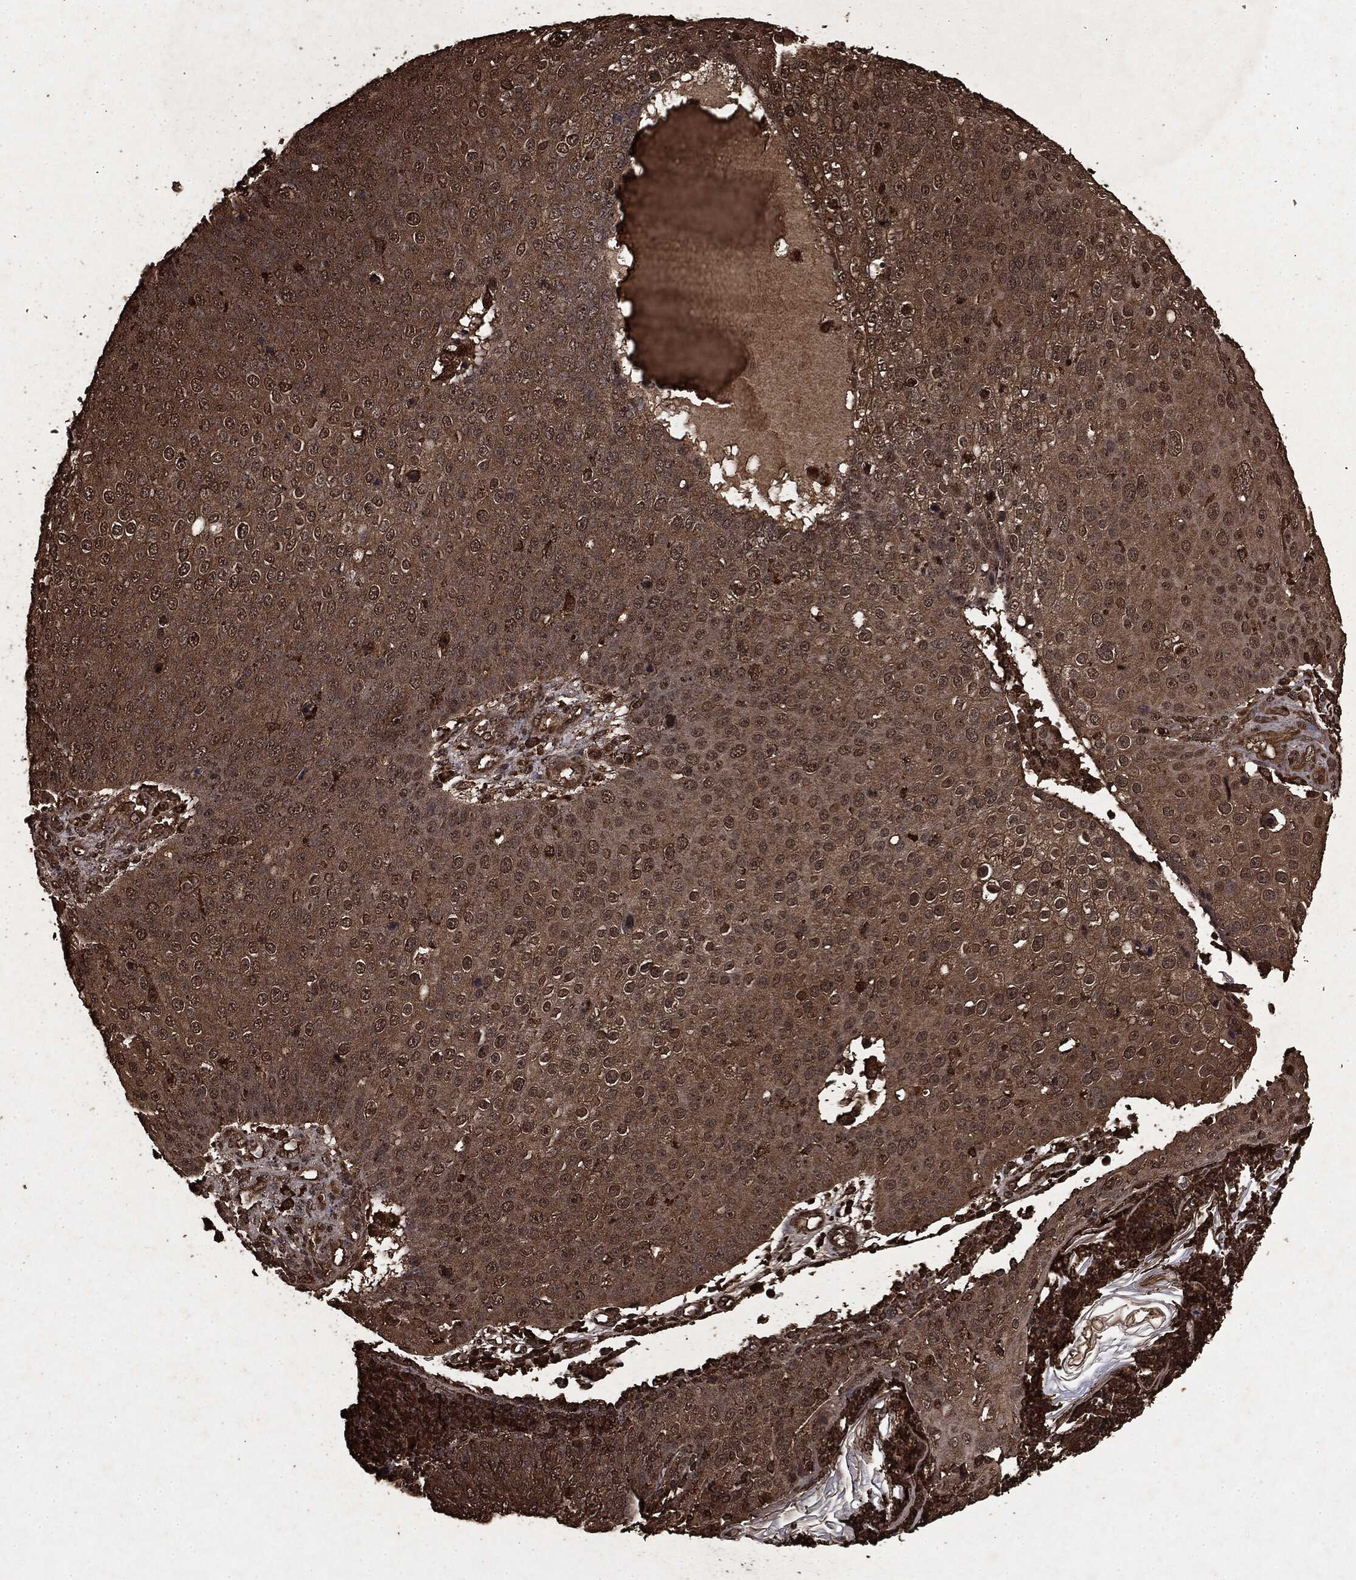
{"staining": {"intensity": "moderate", "quantity": ">75%", "location": "cytoplasmic/membranous"}, "tissue": "skin cancer", "cell_type": "Tumor cells", "image_type": "cancer", "snomed": [{"axis": "morphology", "description": "Squamous cell carcinoma, NOS"}, {"axis": "topography", "description": "Skin"}], "caption": "Protein expression by immunohistochemistry (IHC) exhibits moderate cytoplasmic/membranous positivity in about >75% of tumor cells in skin cancer (squamous cell carcinoma).", "gene": "ARAF", "patient": {"sex": "male", "age": 71}}